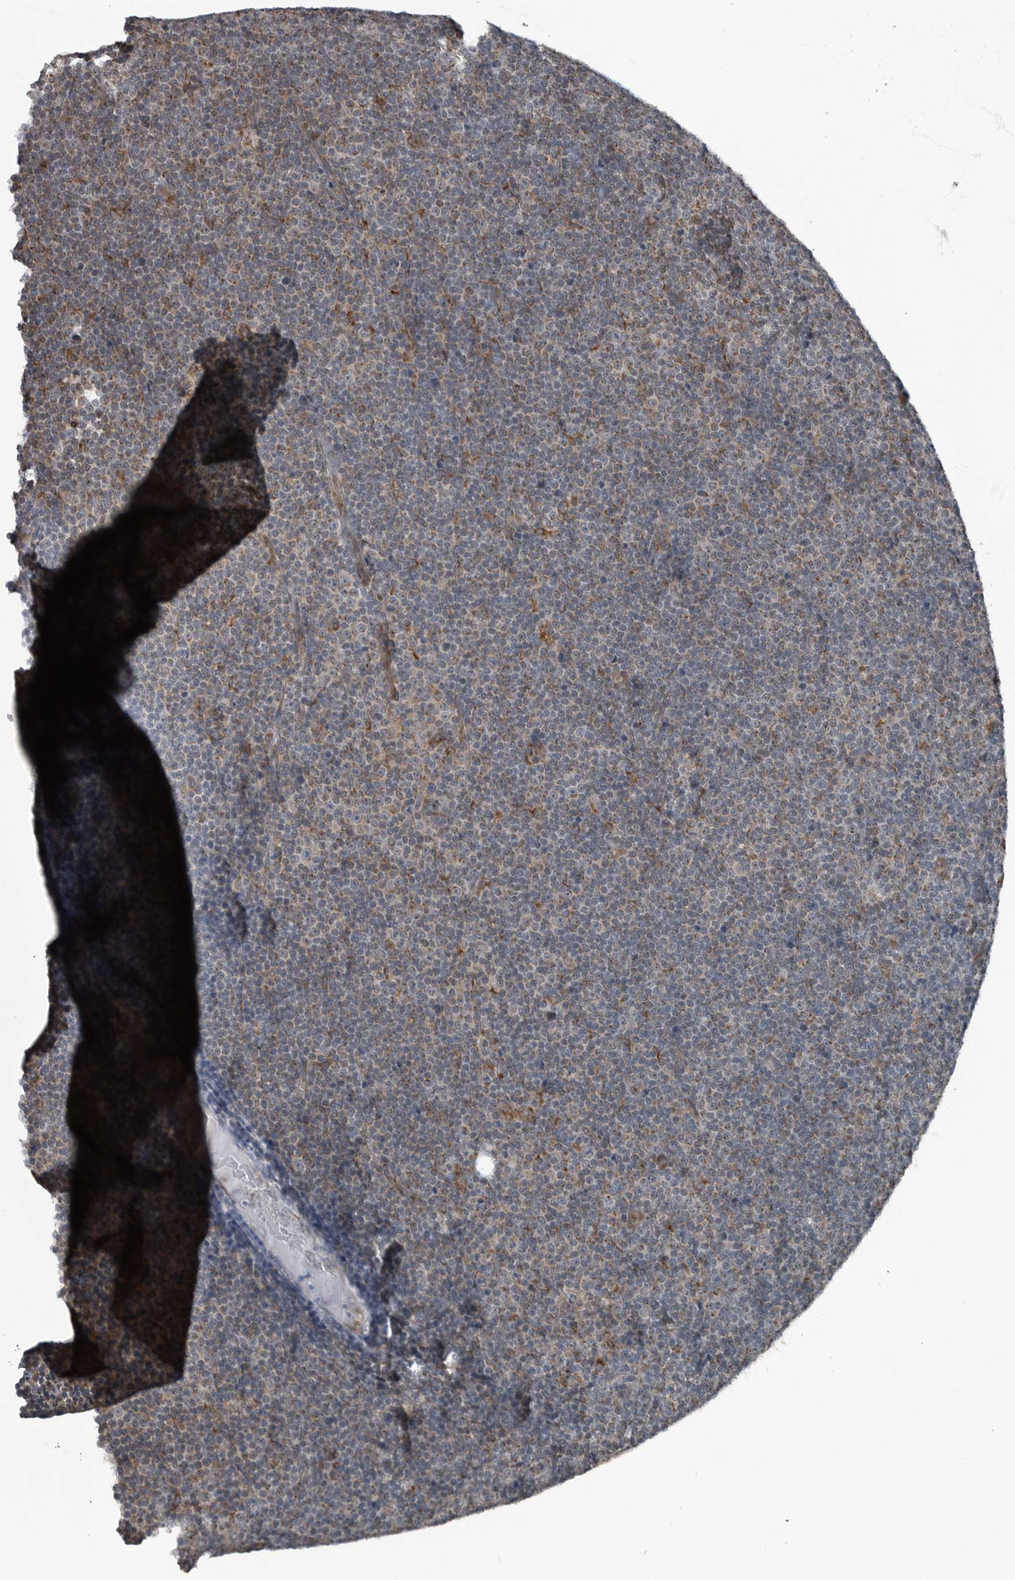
{"staining": {"intensity": "weak", "quantity": "<25%", "location": "cytoplasmic/membranous"}, "tissue": "lymphoma", "cell_type": "Tumor cells", "image_type": "cancer", "snomed": [{"axis": "morphology", "description": "Malignant lymphoma, non-Hodgkin's type, Low grade"}, {"axis": "topography", "description": "Lymph node"}], "caption": "Lymphoma was stained to show a protein in brown. There is no significant positivity in tumor cells. (Immunohistochemistry (ihc), brightfield microscopy, high magnification).", "gene": "CEP85", "patient": {"sex": "female", "age": 67}}